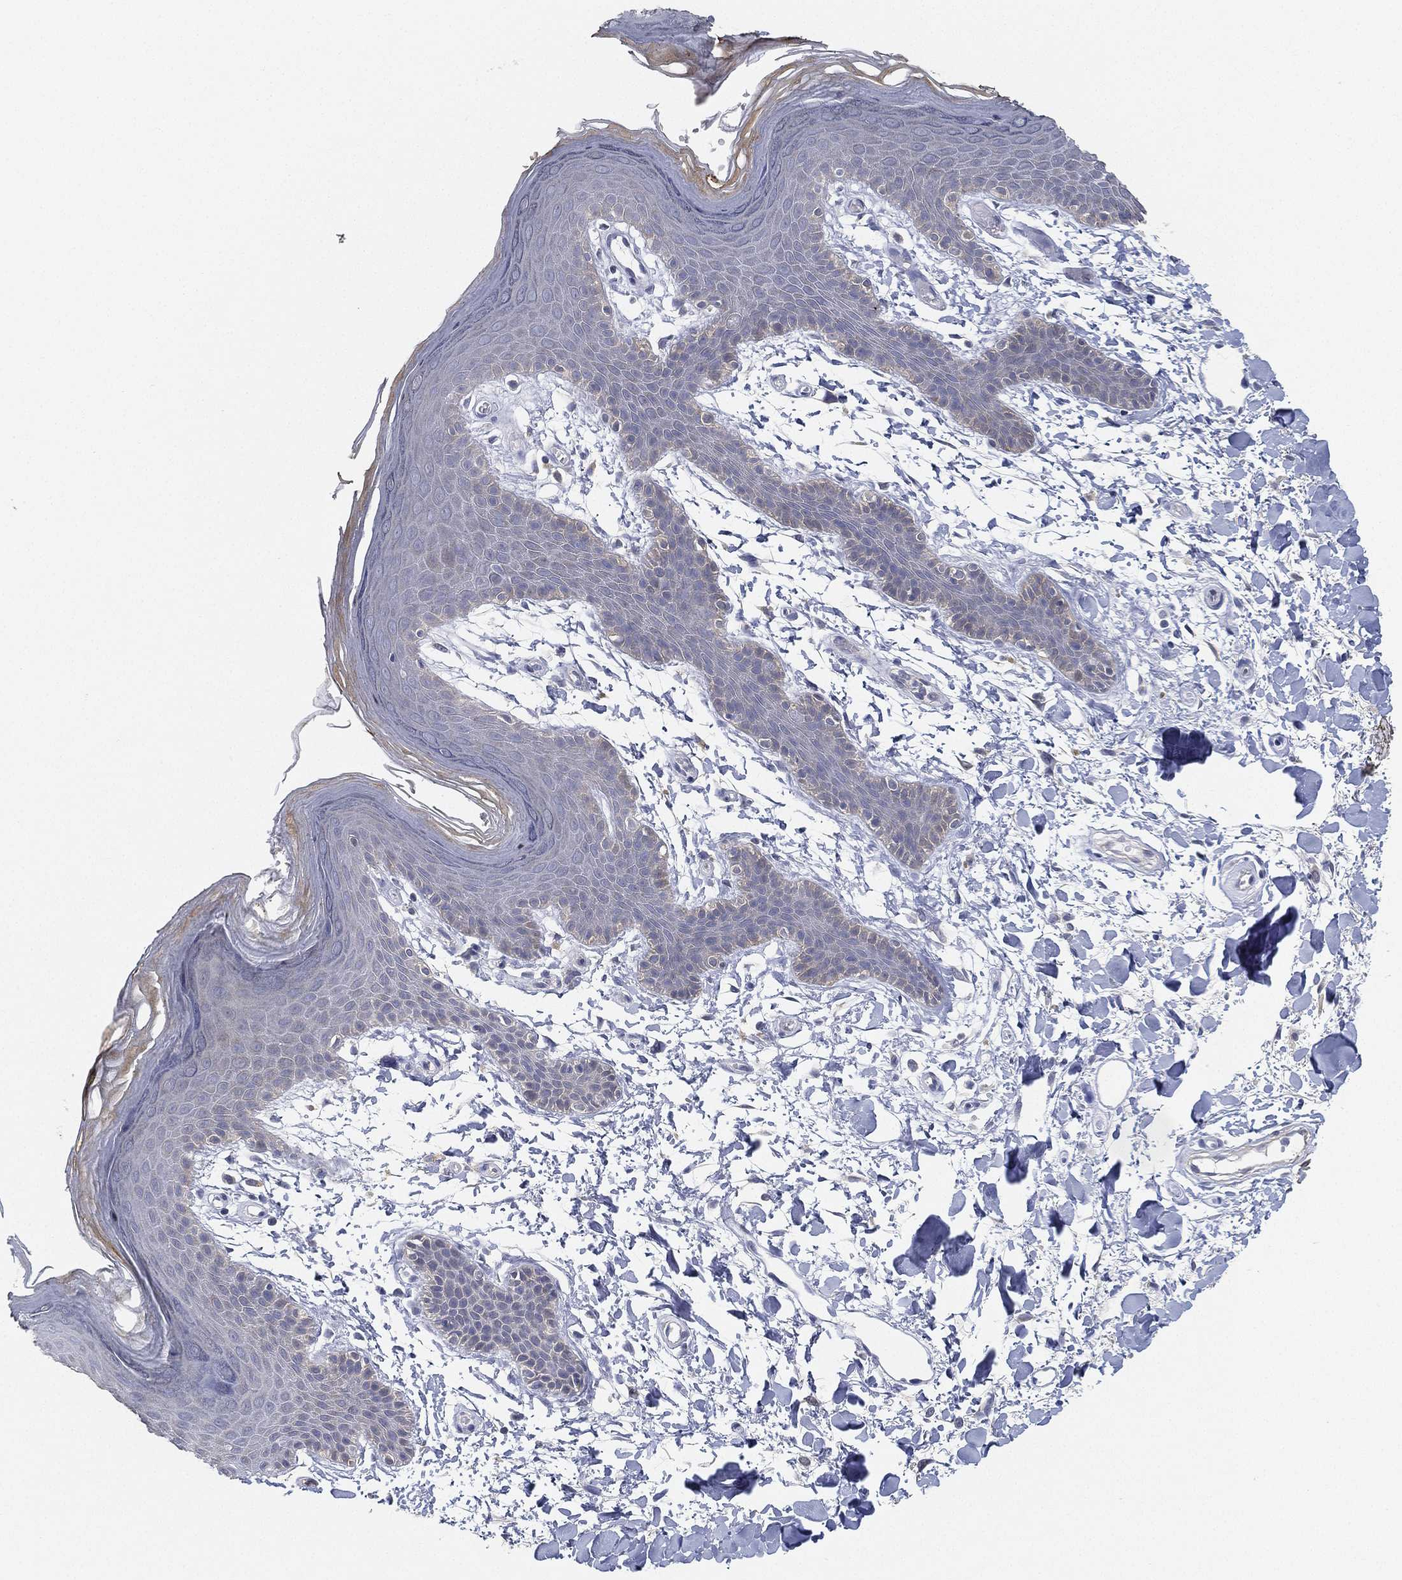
{"staining": {"intensity": "weak", "quantity": "<25%", "location": "cytoplasmic/membranous"}, "tissue": "skin", "cell_type": "Epidermal cells", "image_type": "normal", "snomed": [{"axis": "morphology", "description": "Normal tissue, NOS"}, {"axis": "topography", "description": "Anal"}], "caption": "DAB (3,3'-diaminobenzidine) immunohistochemical staining of benign skin exhibits no significant positivity in epidermal cells.", "gene": "GPR61", "patient": {"sex": "male", "age": 53}}